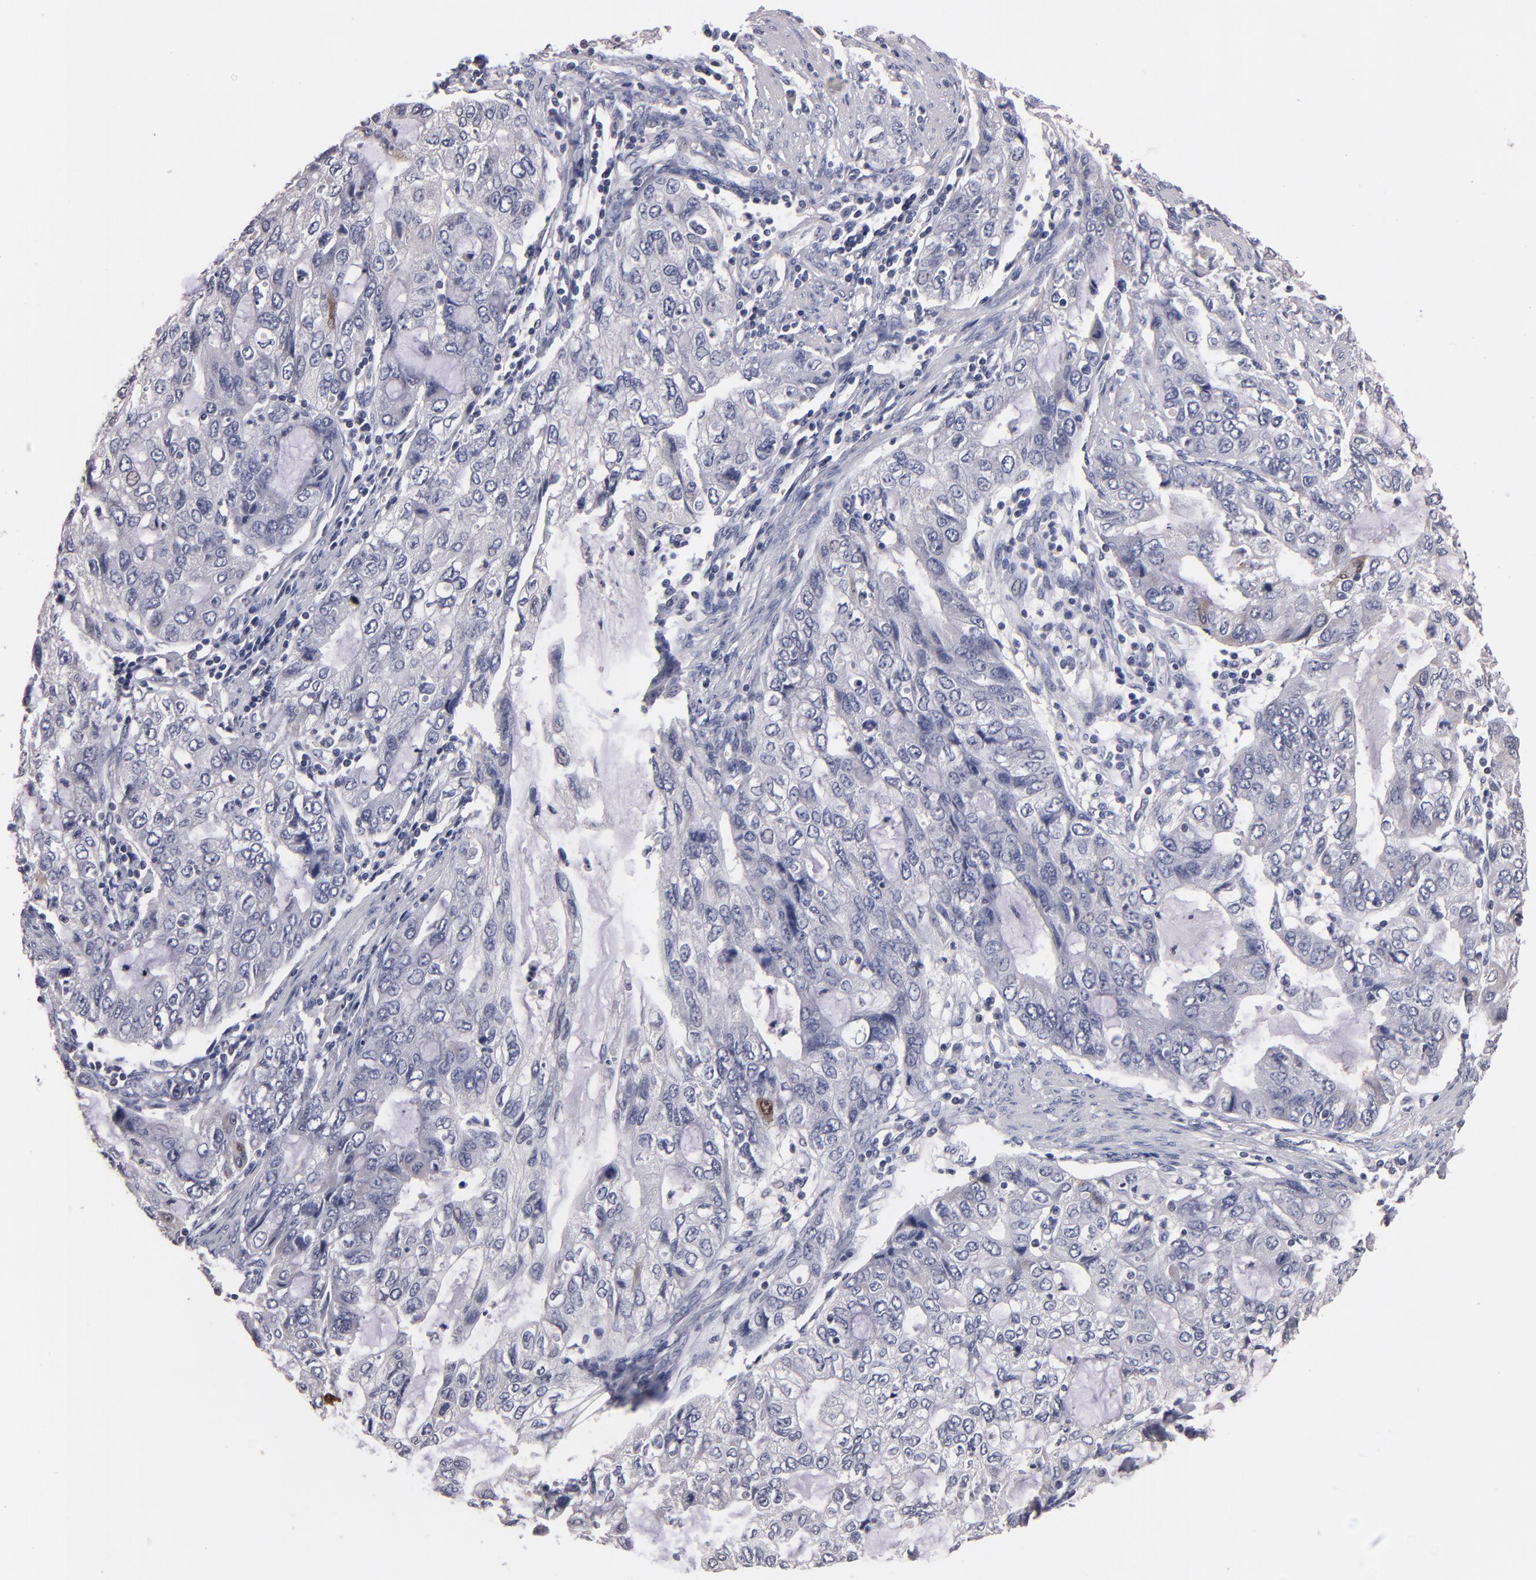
{"staining": {"intensity": "negative", "quantity": "none", "location": "none"}, "tissue": "stomach cancer", "cell_type": "Tumor cells", "image_type": "cancer", "snomed": [{"axis": "morphology", "description": "Adenocarcinoma, NOS"}, {"axis": "topography", "description": "Stomach, upper"}], "caption": "High power microscopy micrograph of an immunohistochemistry image of stomach cancer, revealing no significant expression in tumor cells.", "gene": "S100A1", "patient": {"sex": "female", "age": 52}}